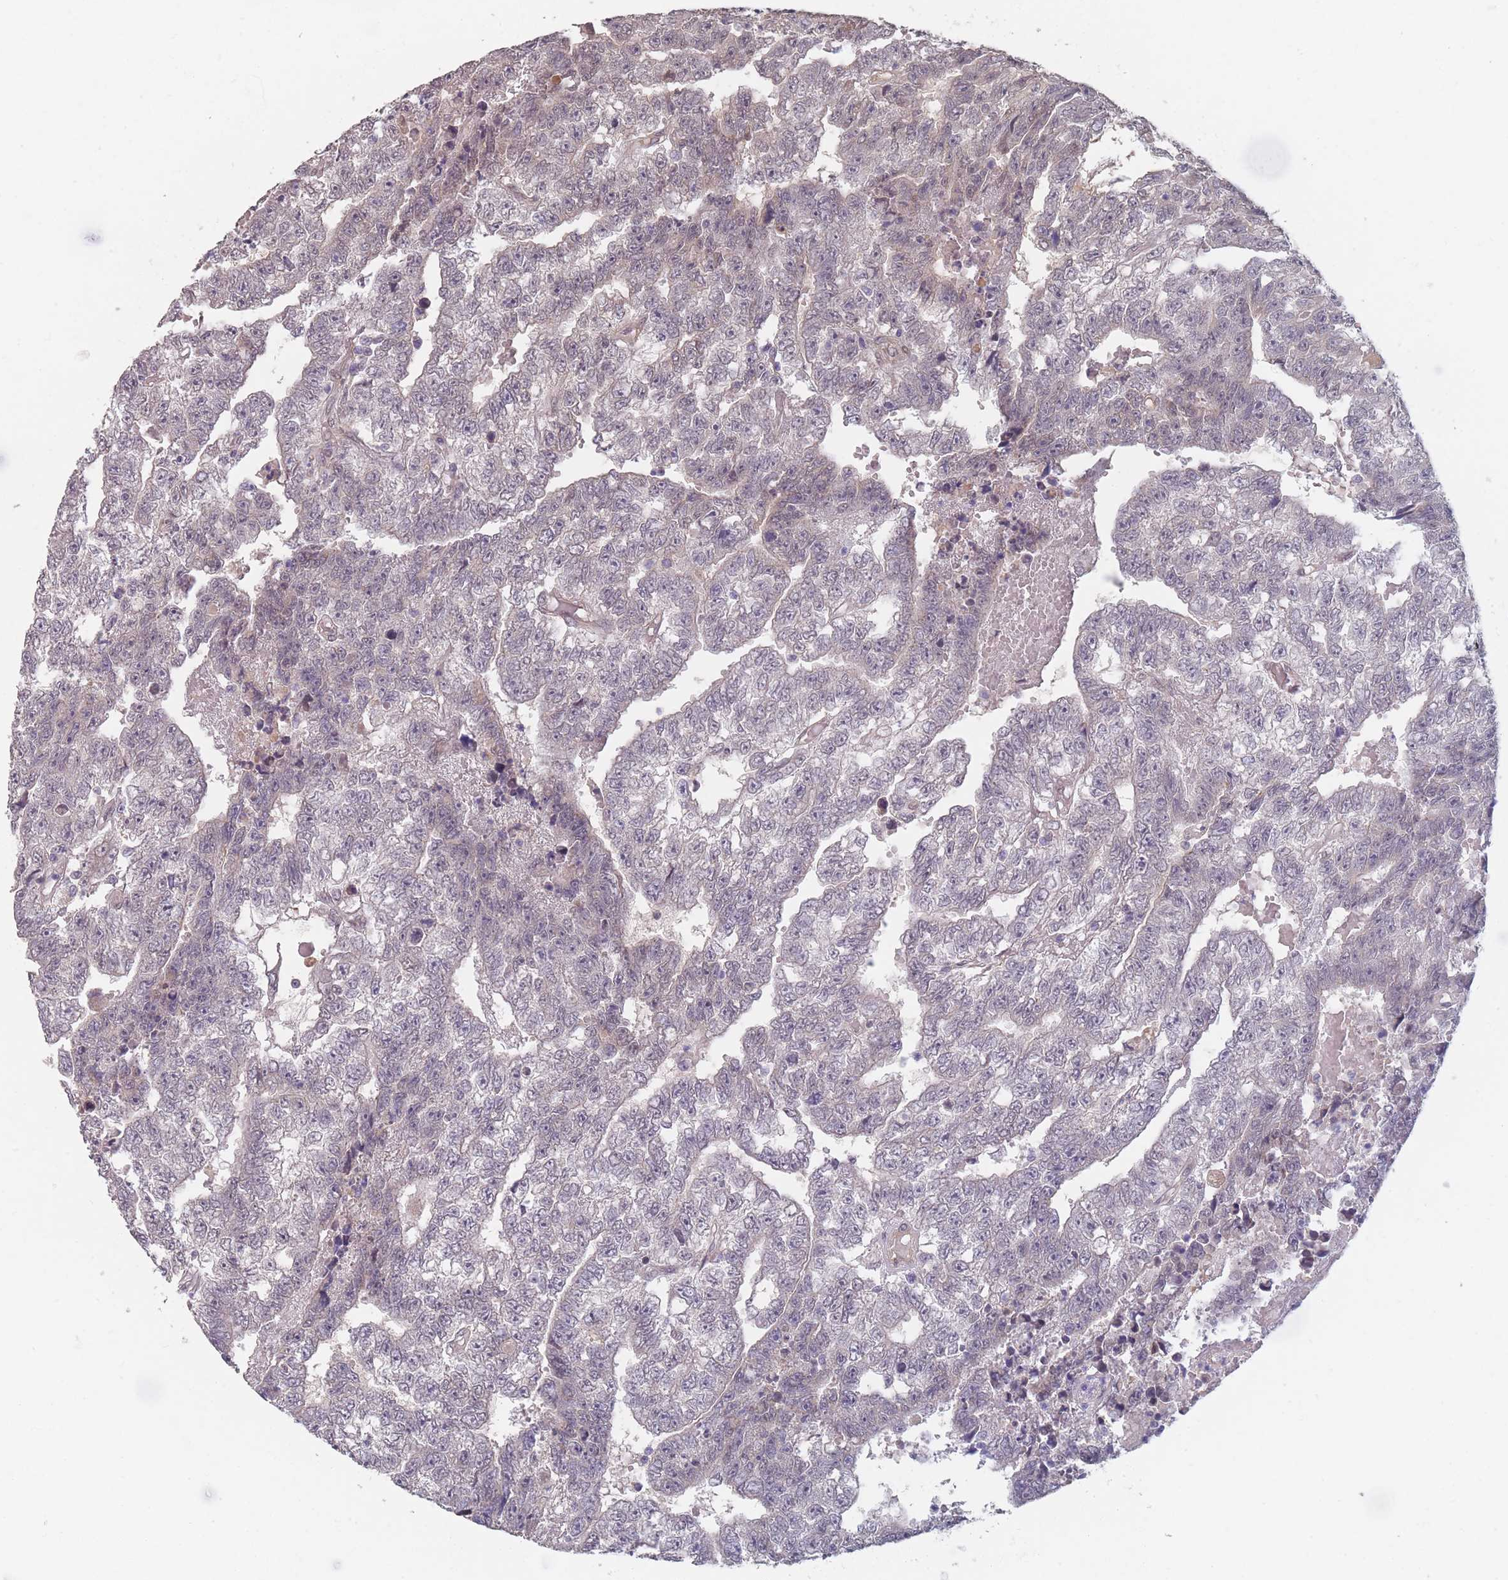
{"staining": {"intensity": "negative", "quantity": "none", "location": "none"}, "tissue": "testis cancer", "cell_type": "Tumor cells", "image_type": "cancer", "snomed": [{"axis": "morphology", "description": "Carcinoma, Embryonal, NOS"}, {"axis": "topography", "description": "Testis"}], "caption": "Tumor cells are negative for protein expression in human embryonal carcinoma (testis).", "gene": "ANKRD10", "patient": {"sex": "male", "age": 25}}